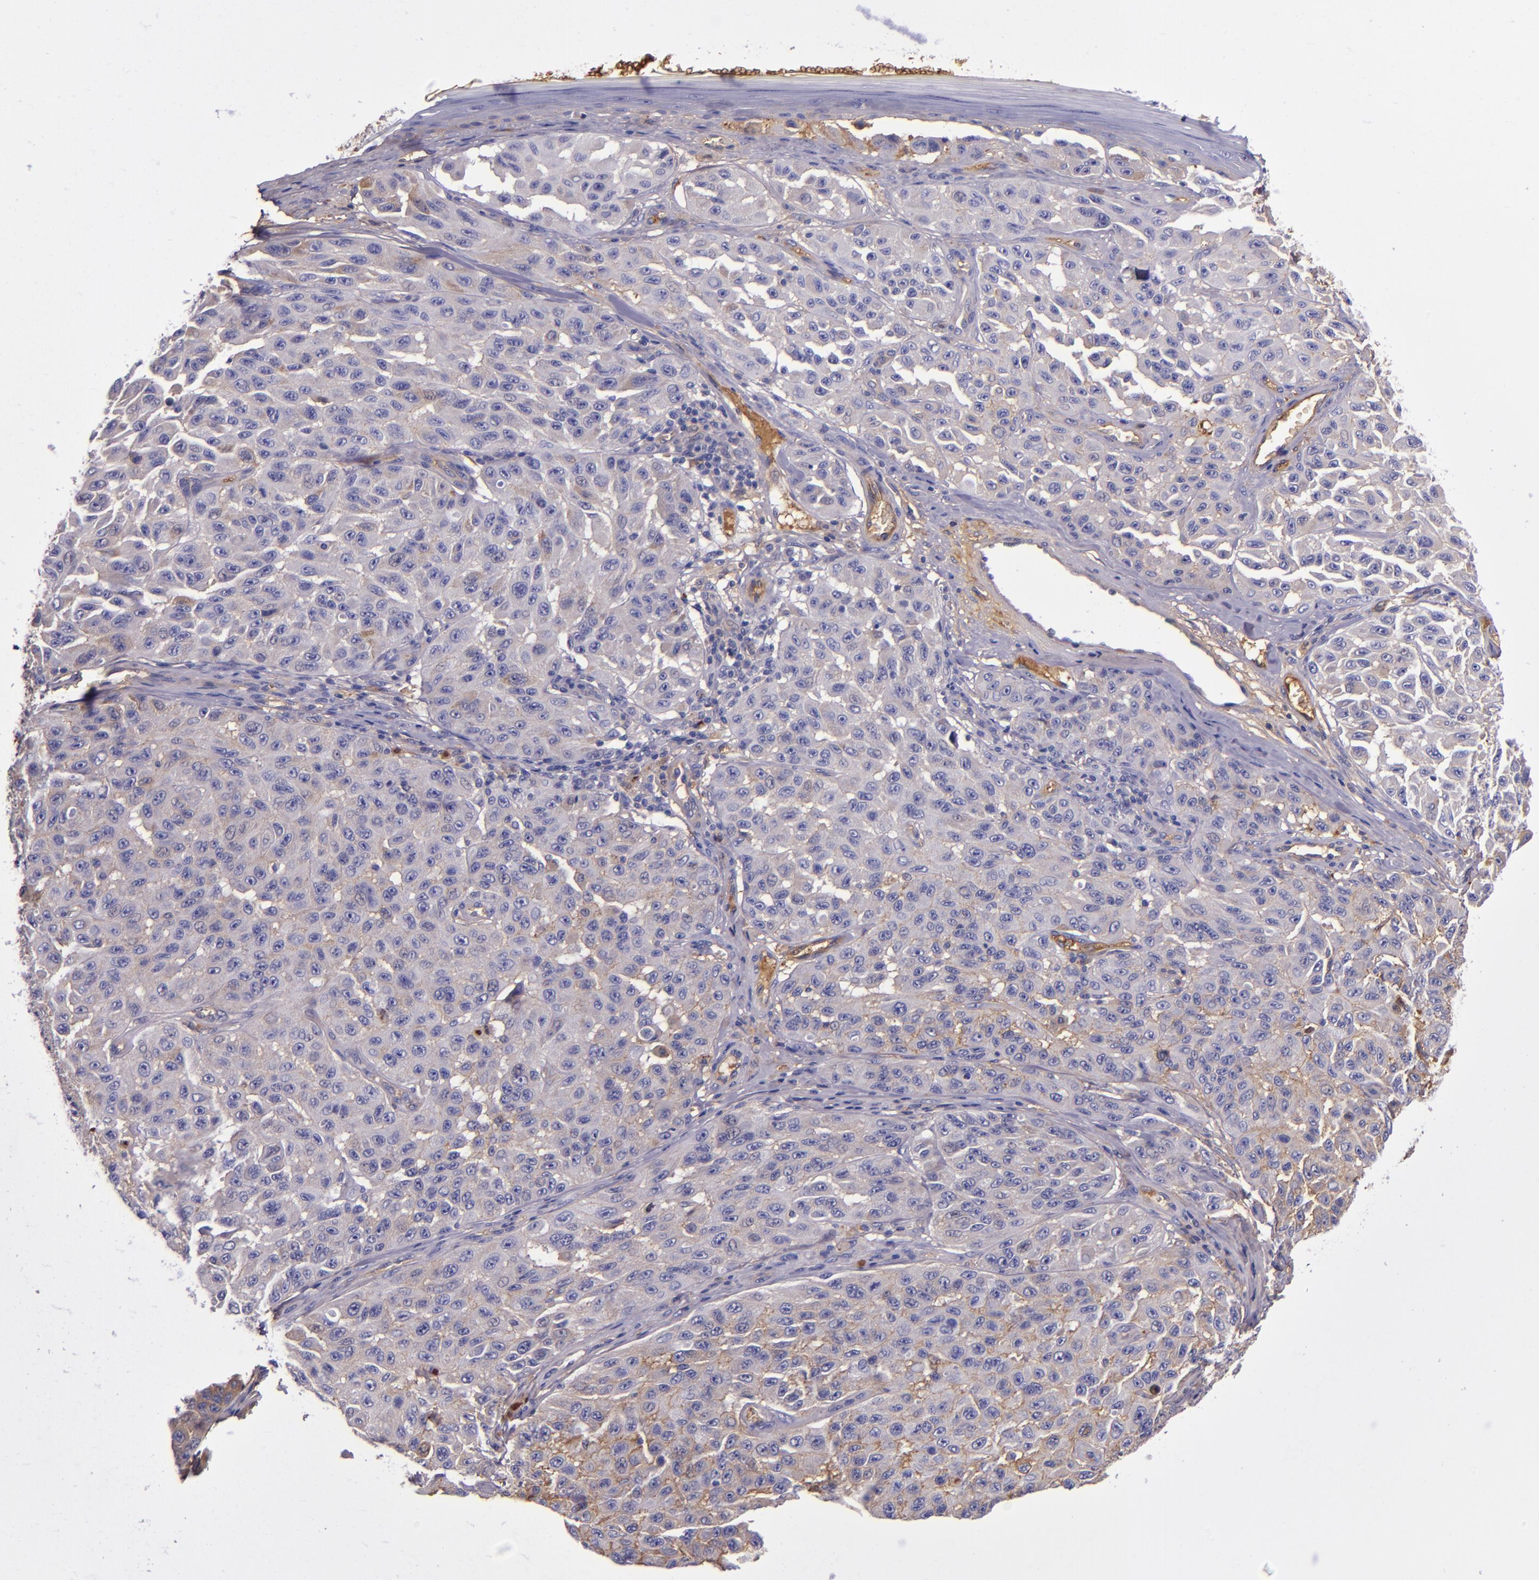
{"staining": {"intensity": "weak", "quantity": "25%-75%", "location": "cytoplasmic/membranous"}, "tissue": "melanoma", "cell_type": "Tumor cells", "image_type": "cancer", "snomed": [{"axis": "morphology", "description": "Malignant melanoma, NOS"}, {"axis": "topography", "description": "Skin"}], "caption": "Malignant melanoma stained with DAB (3,3'-diaminobenzidine) IHC displays low levels of weak cytoplasmic/membranous staining in approximately 25%-75% of tumor cells. (brown staining indicates protein expression, while blue staining denotes nuclei).", "gene": "CLEC3B", "patient": {"sex": "male", "age": 30}}